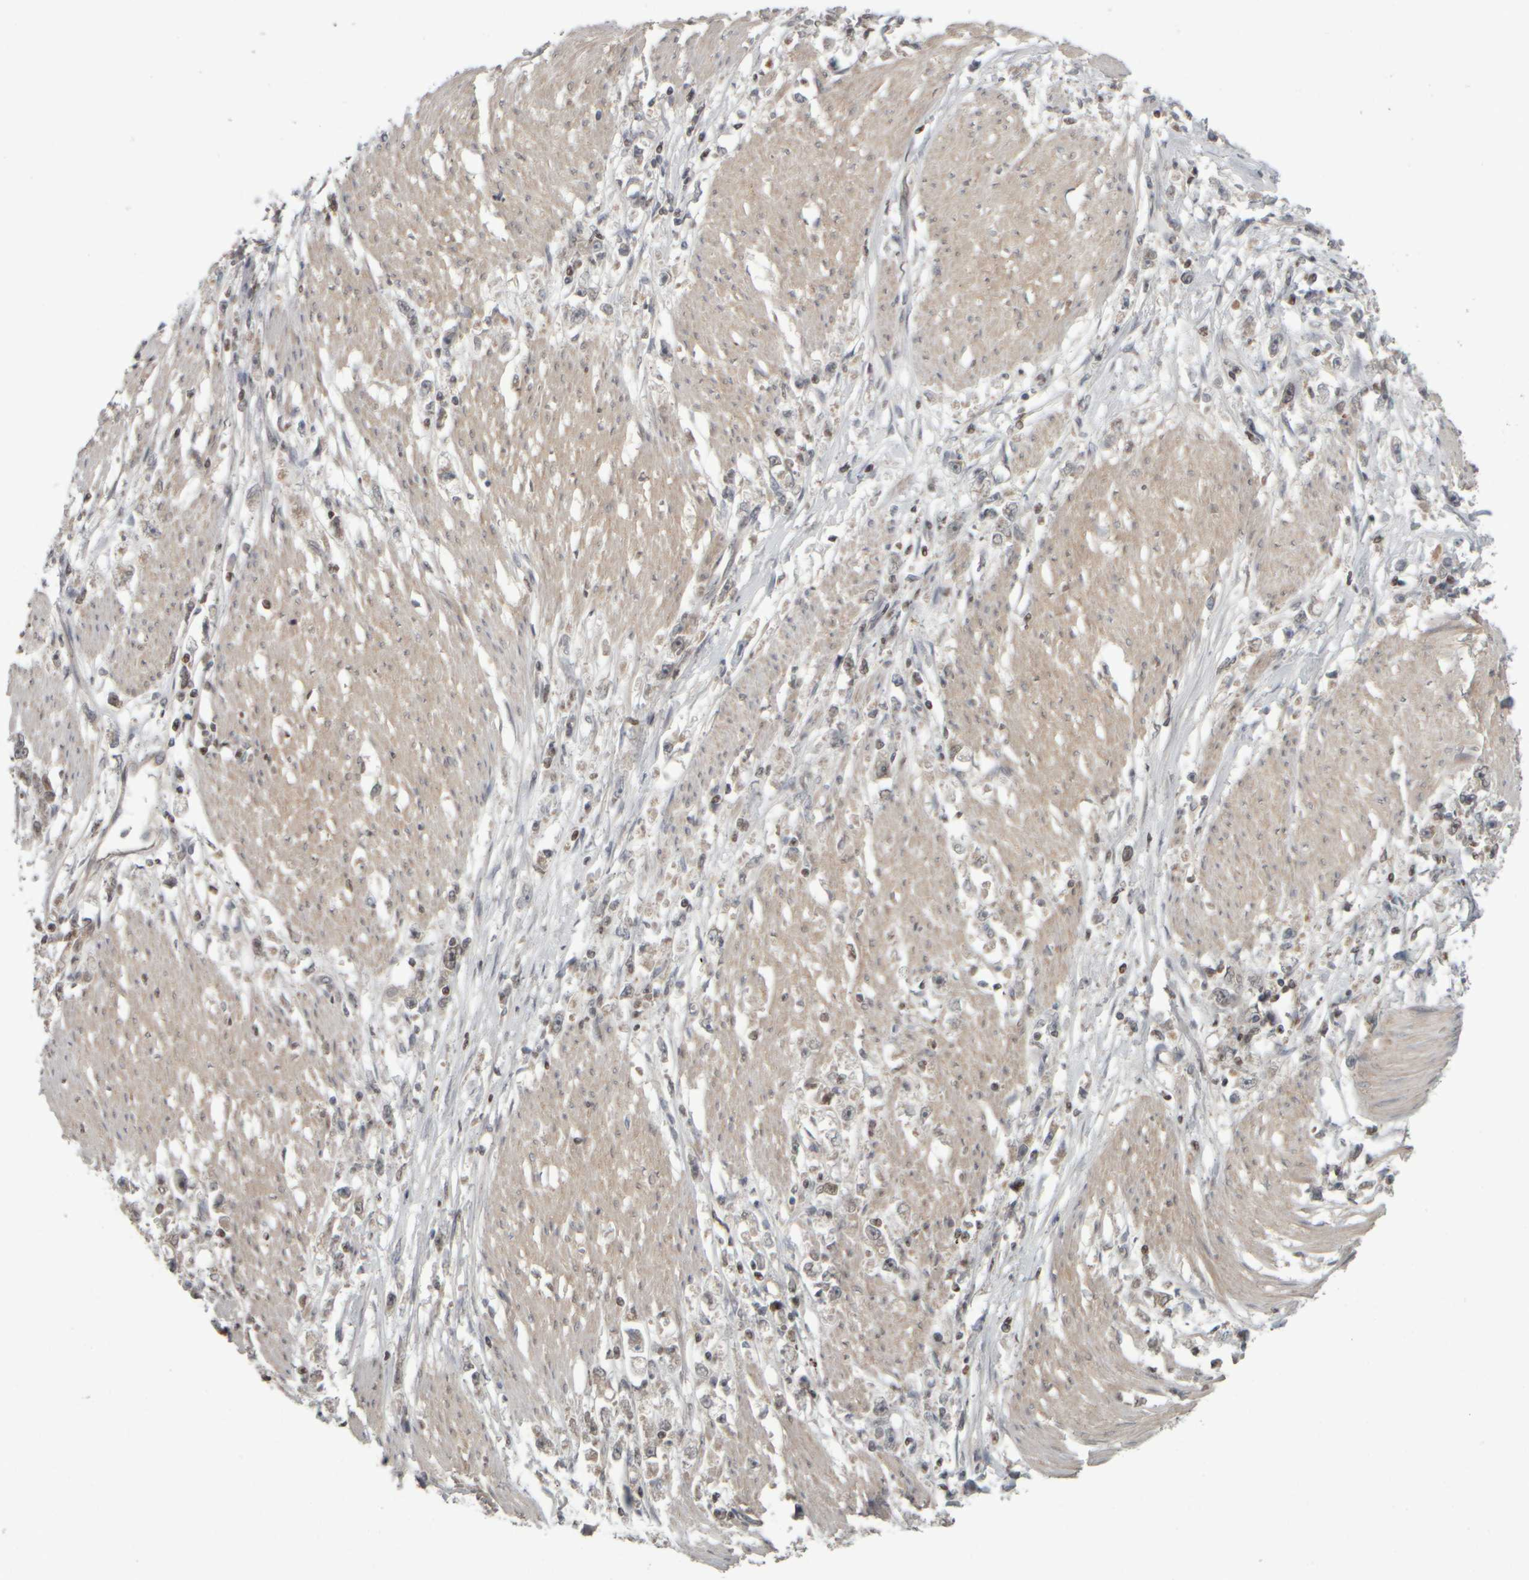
{"staining": {"intensity": "weak", "quantity": "<25%", "location": "cytoplasmic/membranous,nuclear"}, "tissue": "stomach cancer", "cell_type": "Tumor cells", "image_type": "cancer", "snomed": [{"axis": "morphology", "description": "Adenocarcinoma, NOS"}, {"axis": "topography", "description": "Stomach"}], "caption": "Protein analysis of stomach cancer displays no significant positivity in tumor cells.", "gene": "CWC27", "patient": {"sex": "female", "age": 59}}